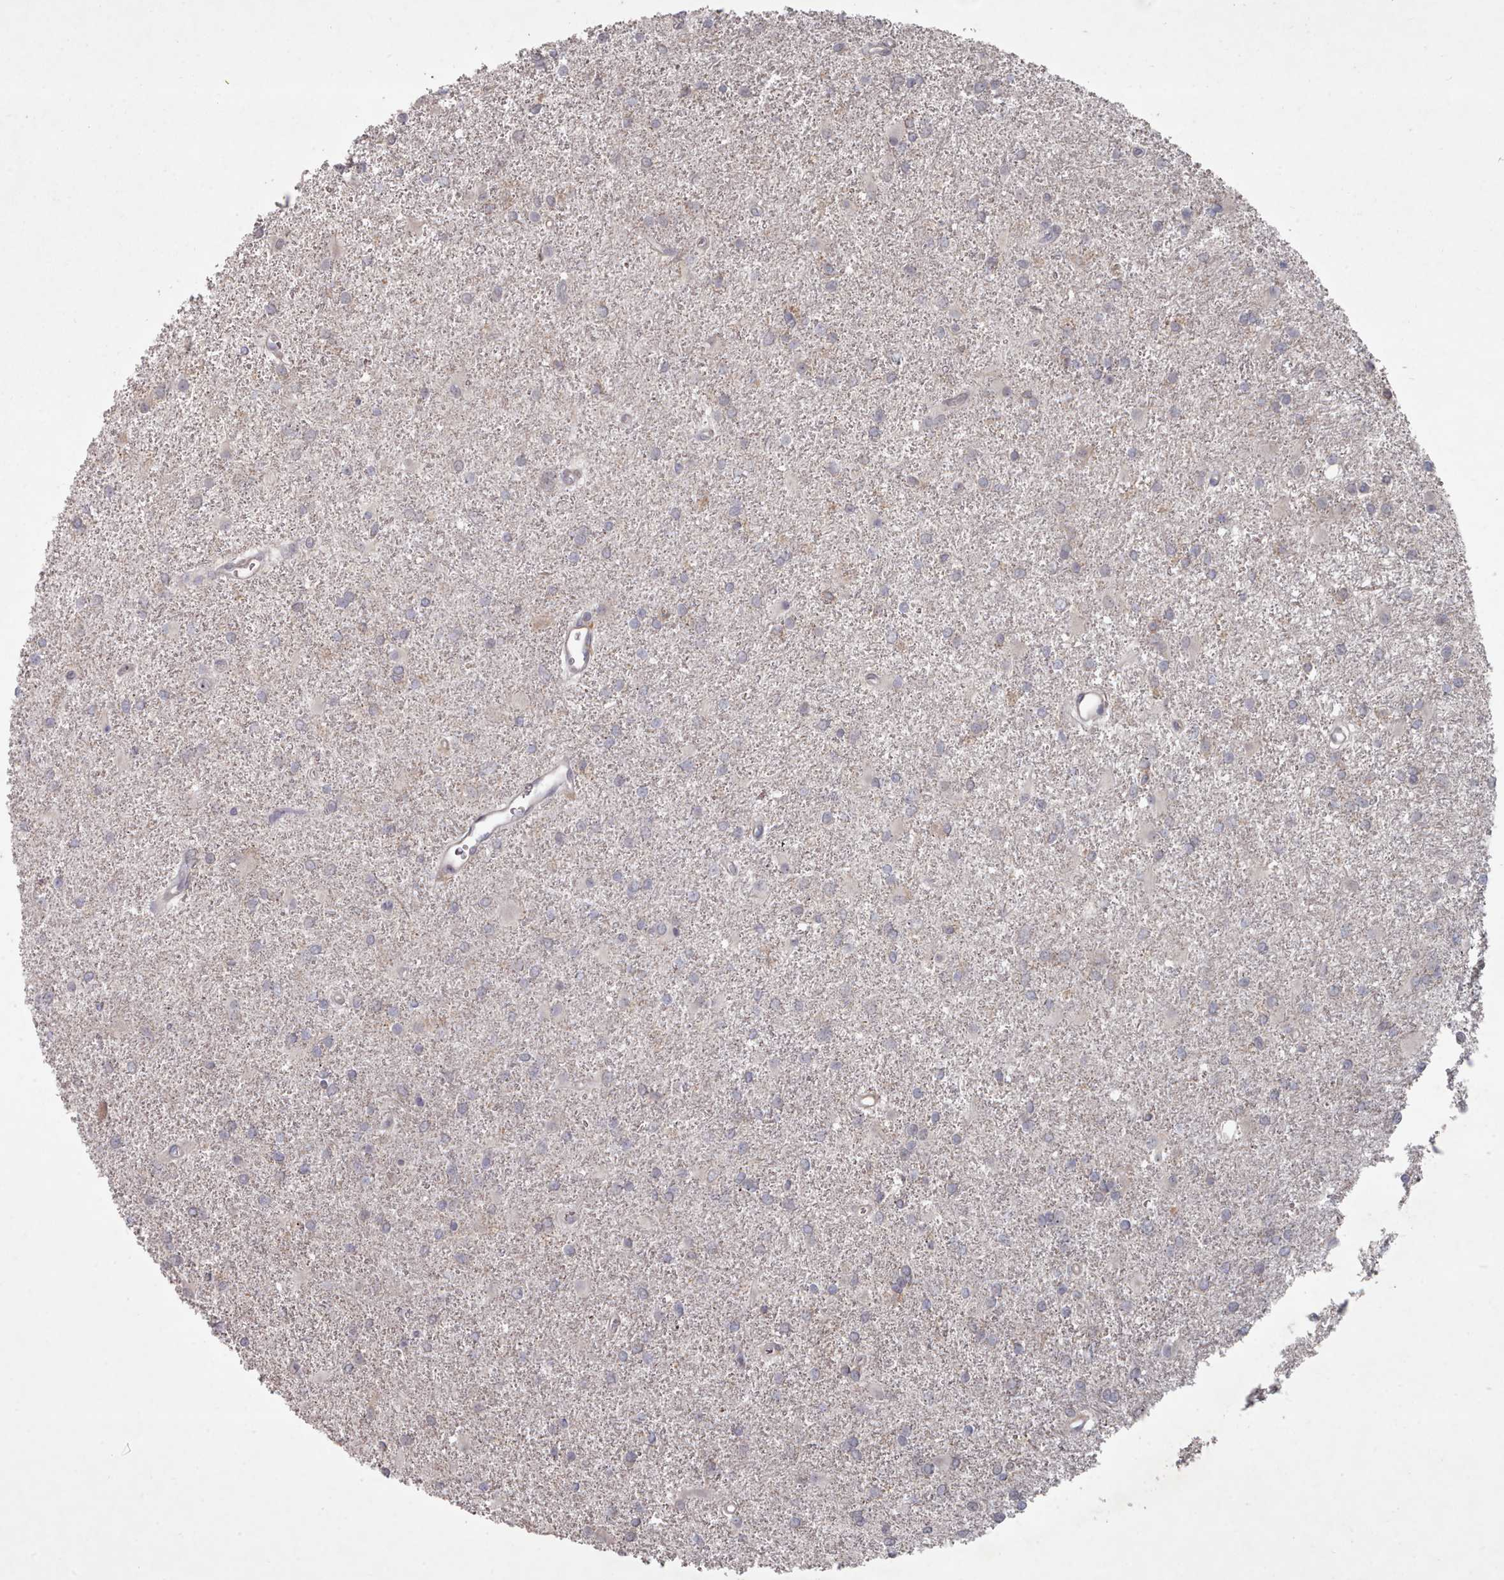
{"staining": {"intensity": "negative", "quantity": "none", "location": "none"}, "tissue": "glioma", "cell_type": "Tumor cells", "image_type": "cancer", "snomed": [{"axis": "morphology", "description": "Glioma, malignant, High grade"}, {"axis": "topography", "description": "Brain"}], "caption": "Protein analysis of glioma demonstrates no significant expression in tumor cells.", "gene": "COL8A2", "patient": {"sex": "female", "age": 50}}